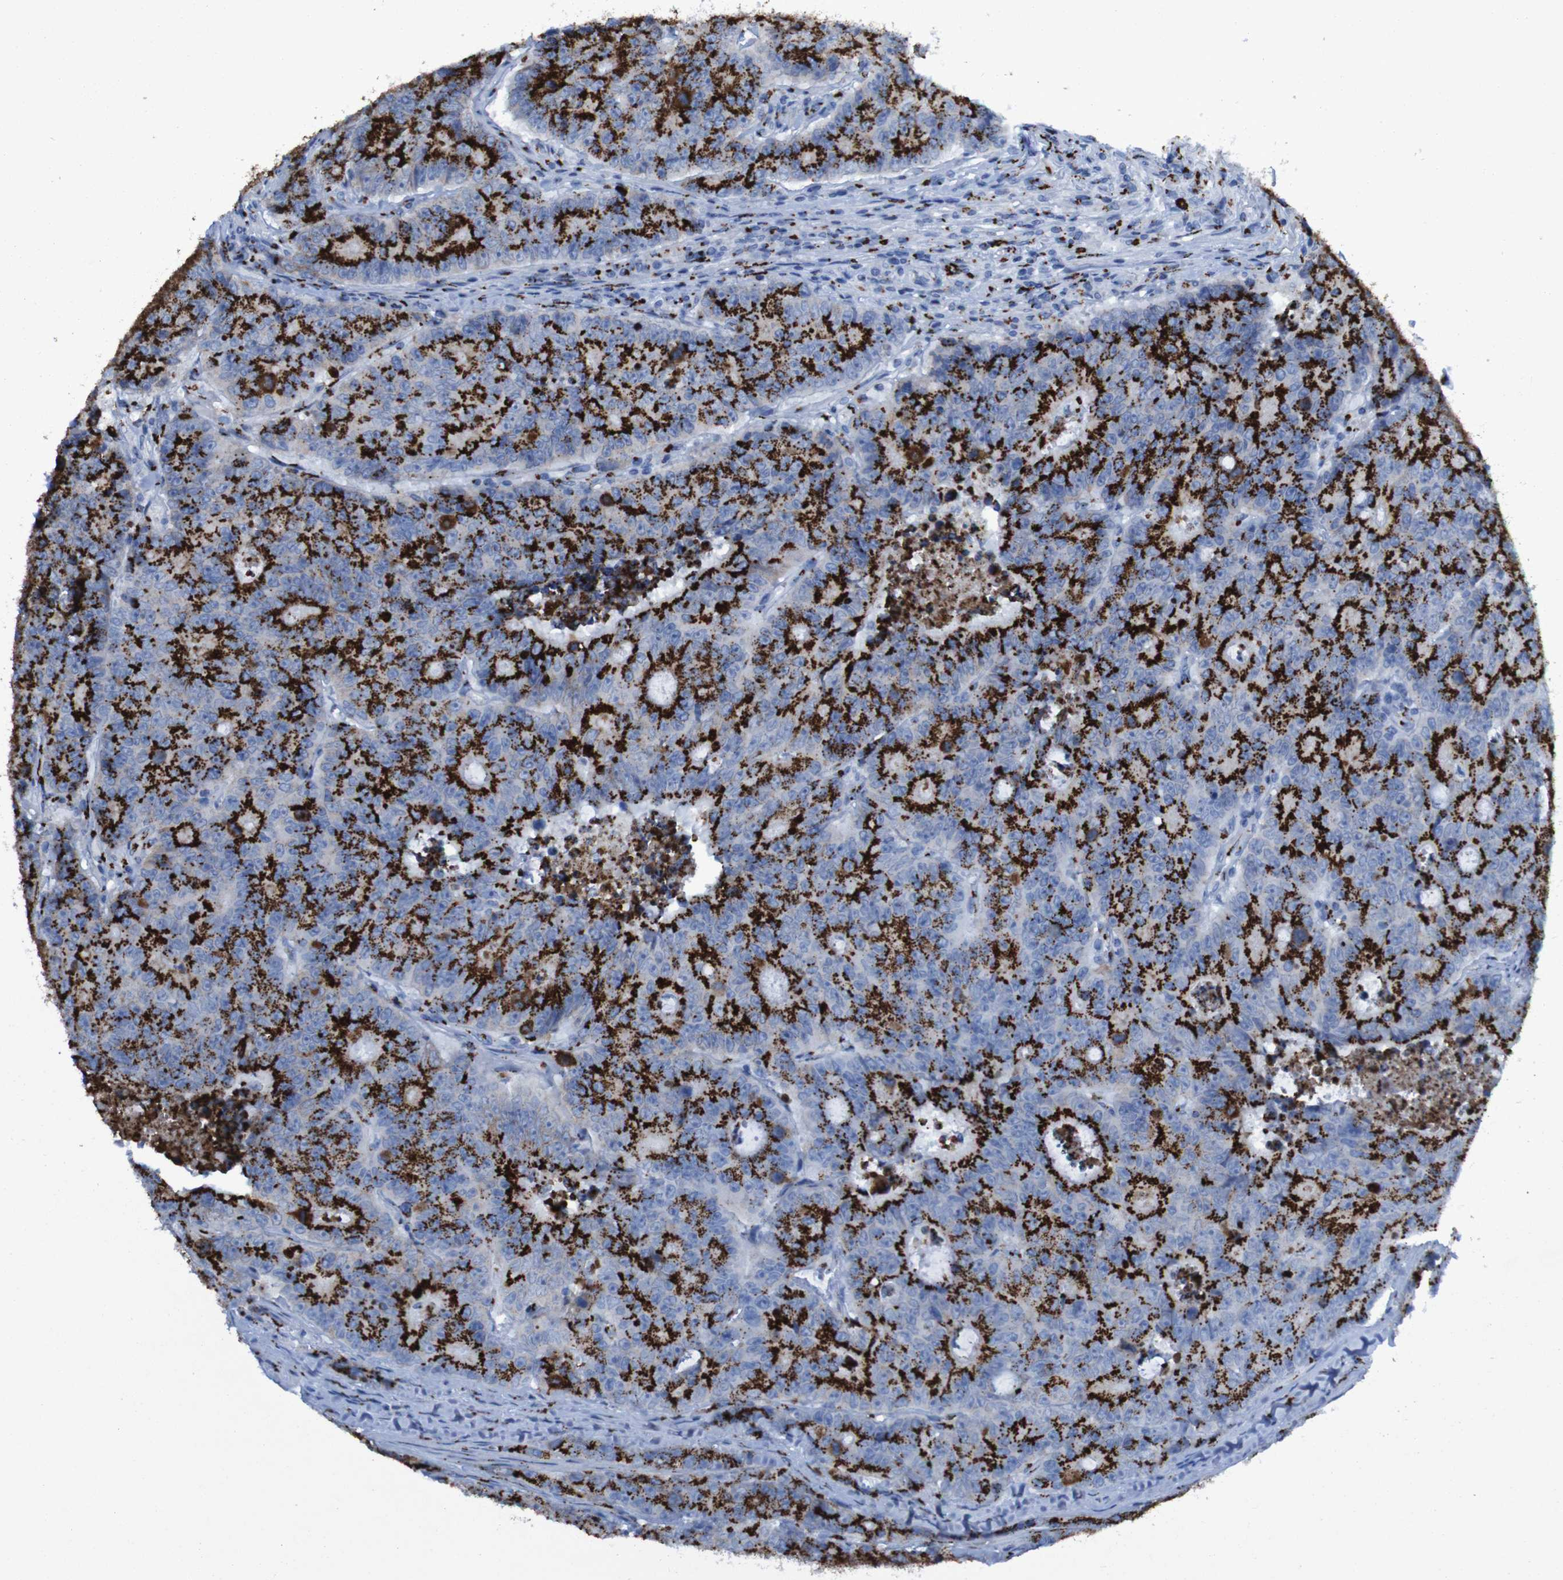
{"staining": {"intensity": "strong", "quantity": ">75%", "location": "cytoplasmic/membranous"}, "tissue": "colorectal cancer", "cell_type": "Tumor cells", "image_type": "cancer", "snomed": [{"axis": "morphology", "description": "Adenocarcinoma, NOS"}, {"axis": "topography", "description": "Colon"}], "caption": "The image reveals staining of colorectal cancer, revealing strong cytoplasmic/membranous protein positivity (brown color) within tumor cells.", "gene": "GOLM1", "patient": {"sex": "female", "age": 86}}